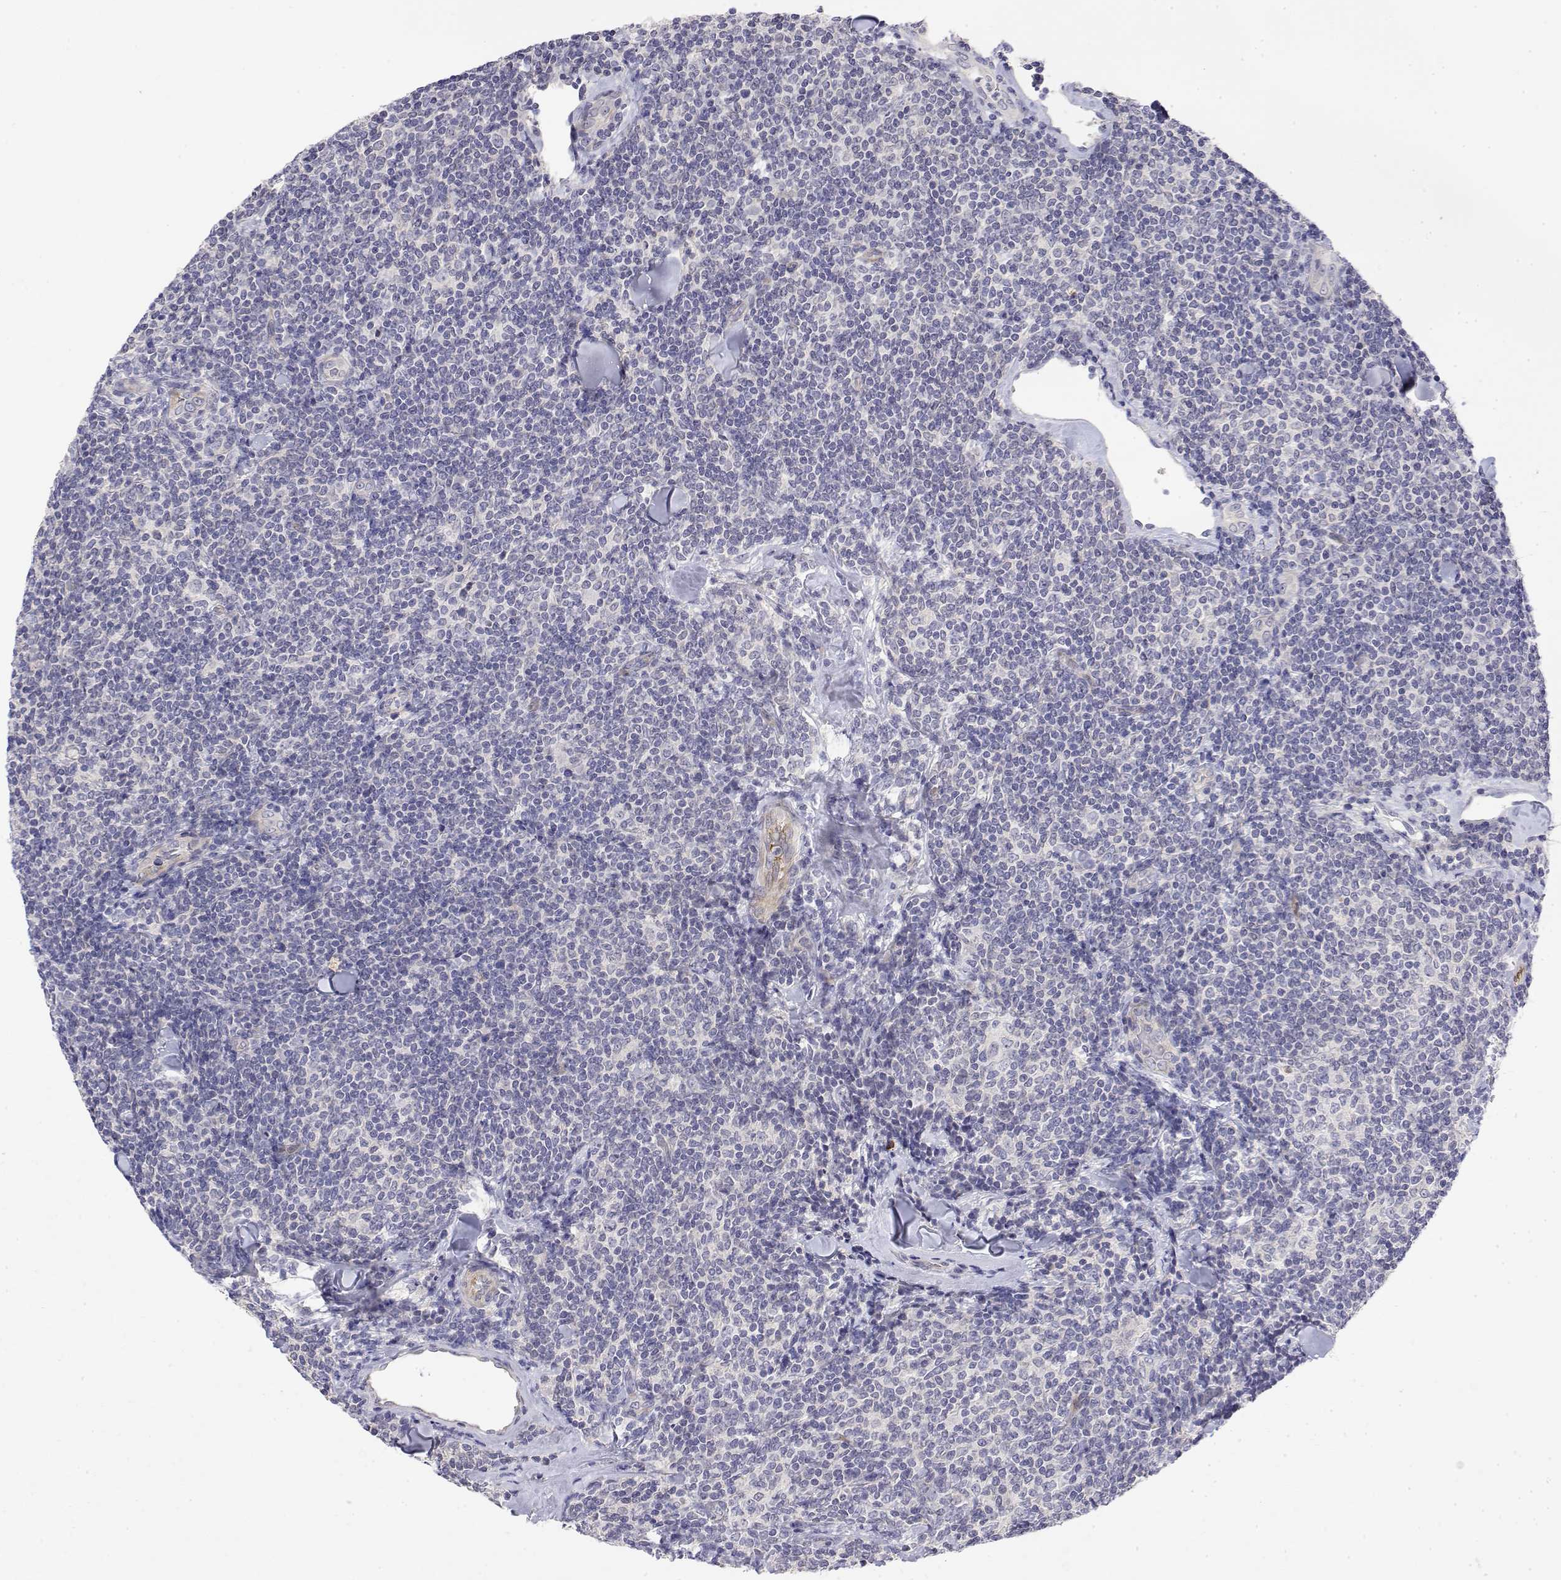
{"staining": {"intensity": "negative", "quantity": "none", "location": "none"}, "tissue": "lymphoma", "cell_type": "Tumor cells", "image_type": "cancer", "snomed": [{"axis": "morphology", "description": "Malignant lymphoma, non-Hodgkin's type, Low grade"}, {"axis": "topography", "description": "Lymph node"}], "caption": "Immunohistochemical staining of human lymphoma shows no significant positivity in tumor cells. (DAB immunohistochemistry visualized using brightfield microscopy, high magnification).", "gene": "GGACT", "patient": {"sex": "female", "age": 56}}